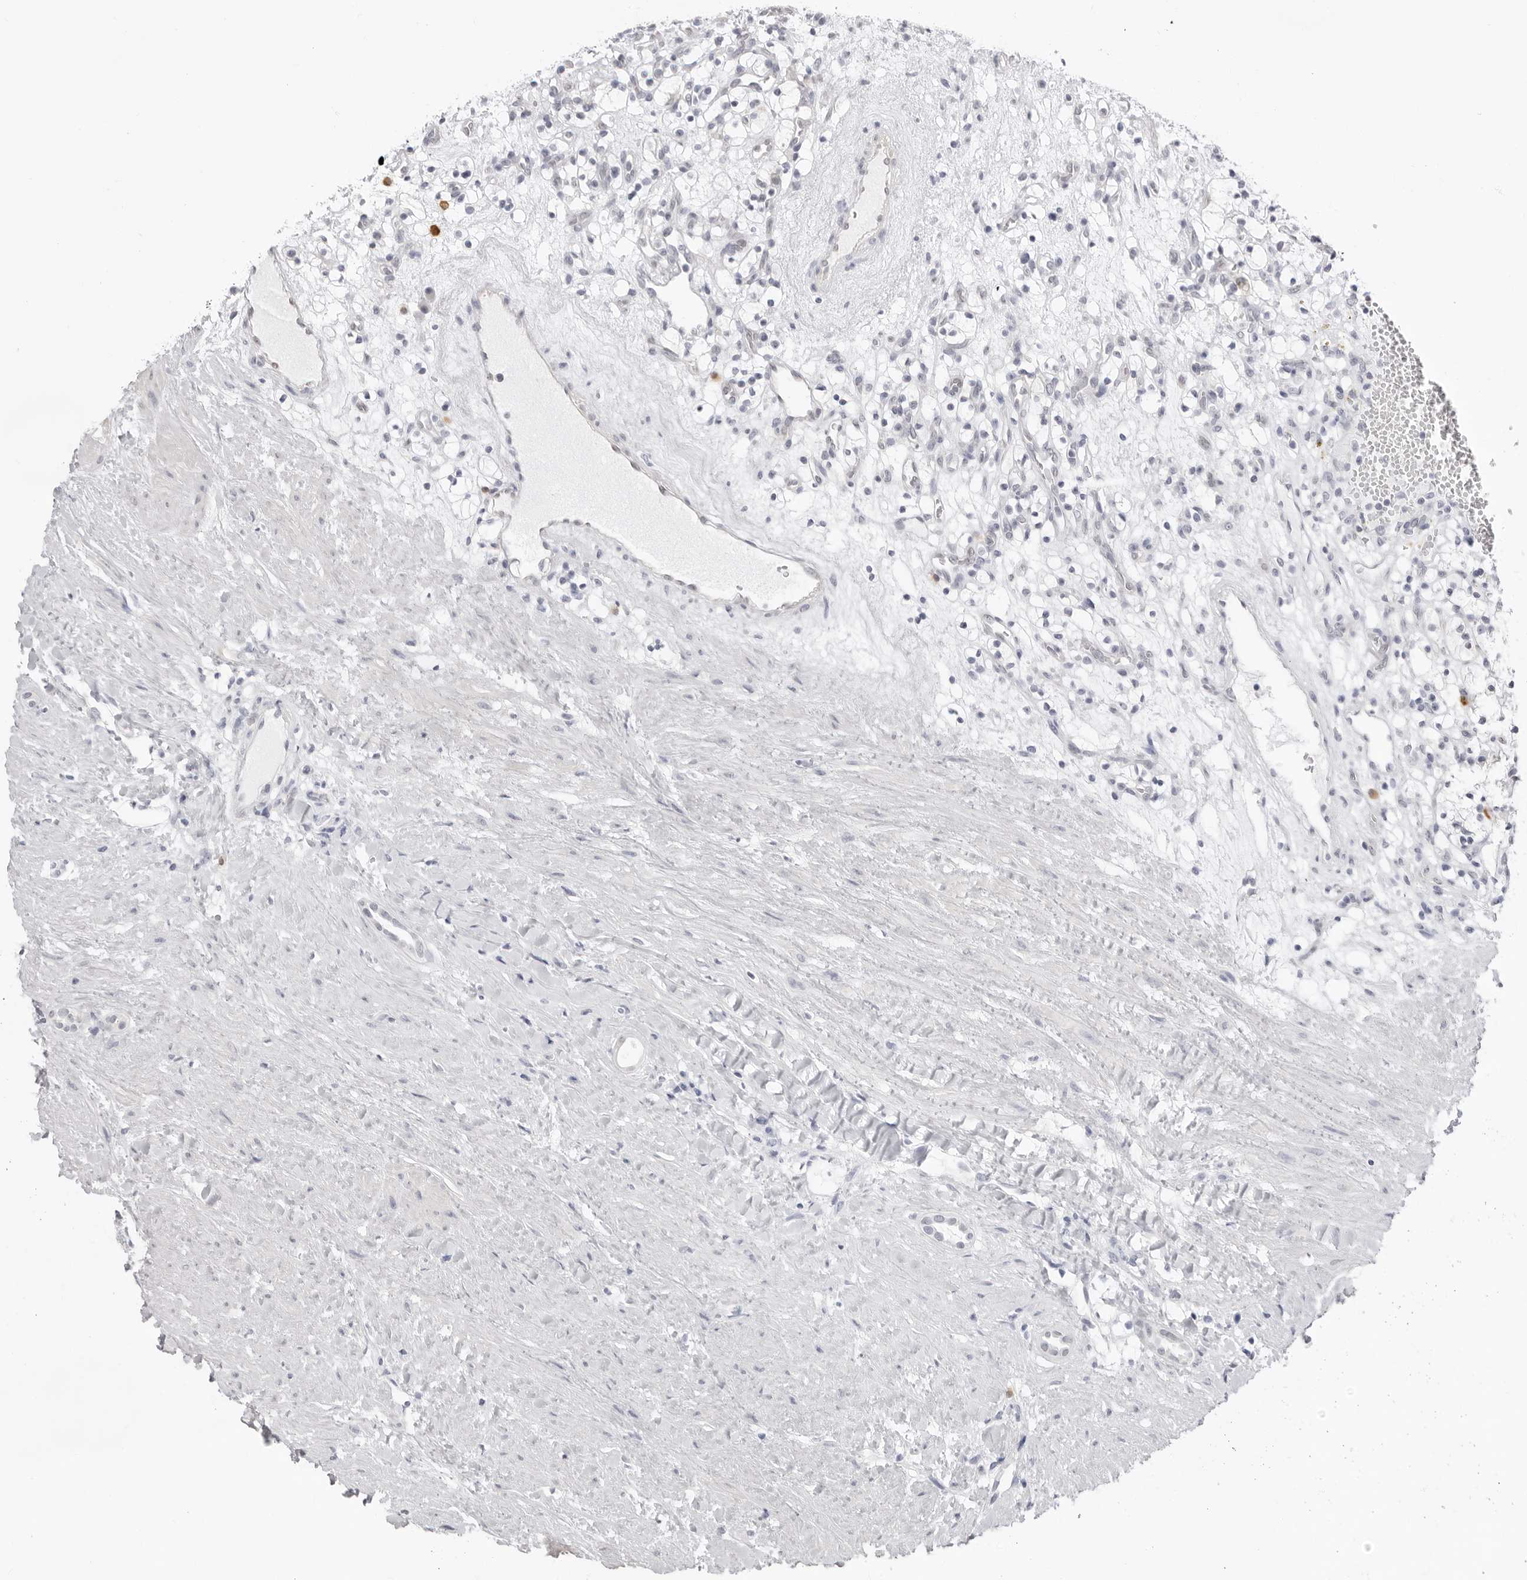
{"staining": {"intensity": "negative", "quantity": "none", "location": "none"}, "tissue": "renal cancer", "cell_type": "Tumor cells", "image_type": "cancer", "snomed": [{"axis": "morphology", "description": "Adenocarcinoma, NOS"}, {"axis": "topography", "description": "Kidney"}], "caption": "There is no significant staining in tumor cells of renal adenocarcinoma.", "gene": "FDPS", "patient": {"sex": "female", "age": 57}}